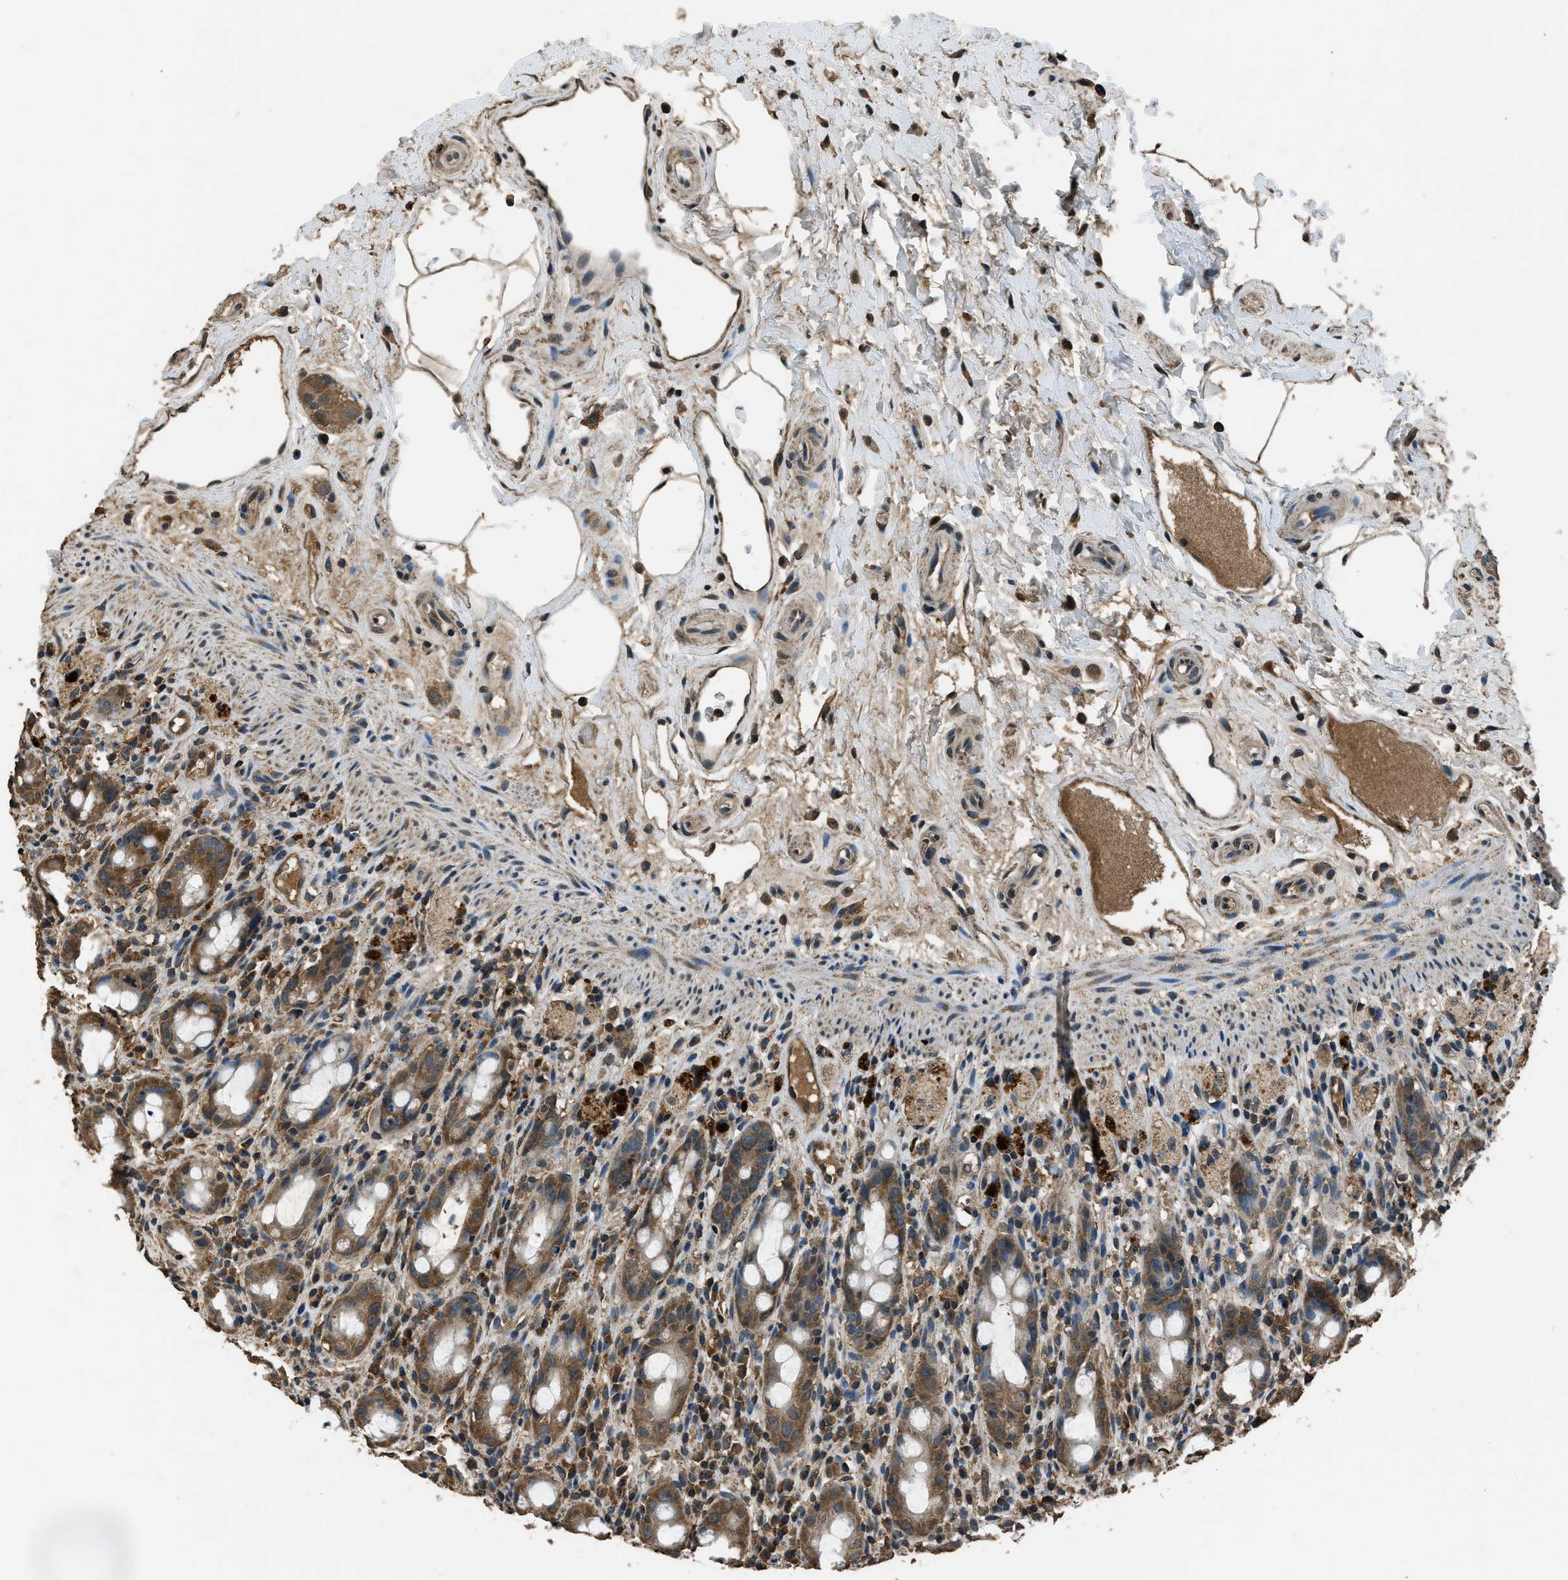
{"staining": {"intensity": "moderate", "quantity": ">75%", "location": "cytoplasmic/membranous"}, "tissue": "rectum", "cell_type": "Glandular cells", "image_type": "normal", "snomed": [{"axis": "morphology", "description": "Normal tissue, NOS"}, {"axis": "topography", "description": "Rectum"}], "caption": "A high-resolution image shows immunohistochemistry staining of unremarkable rectum, which demonstrates moderate cytoplasmic/membranous expression in approximately >75% of glandular cells.", "gene": "SALL3", "patient": {"sex": "male", "age": 44}}